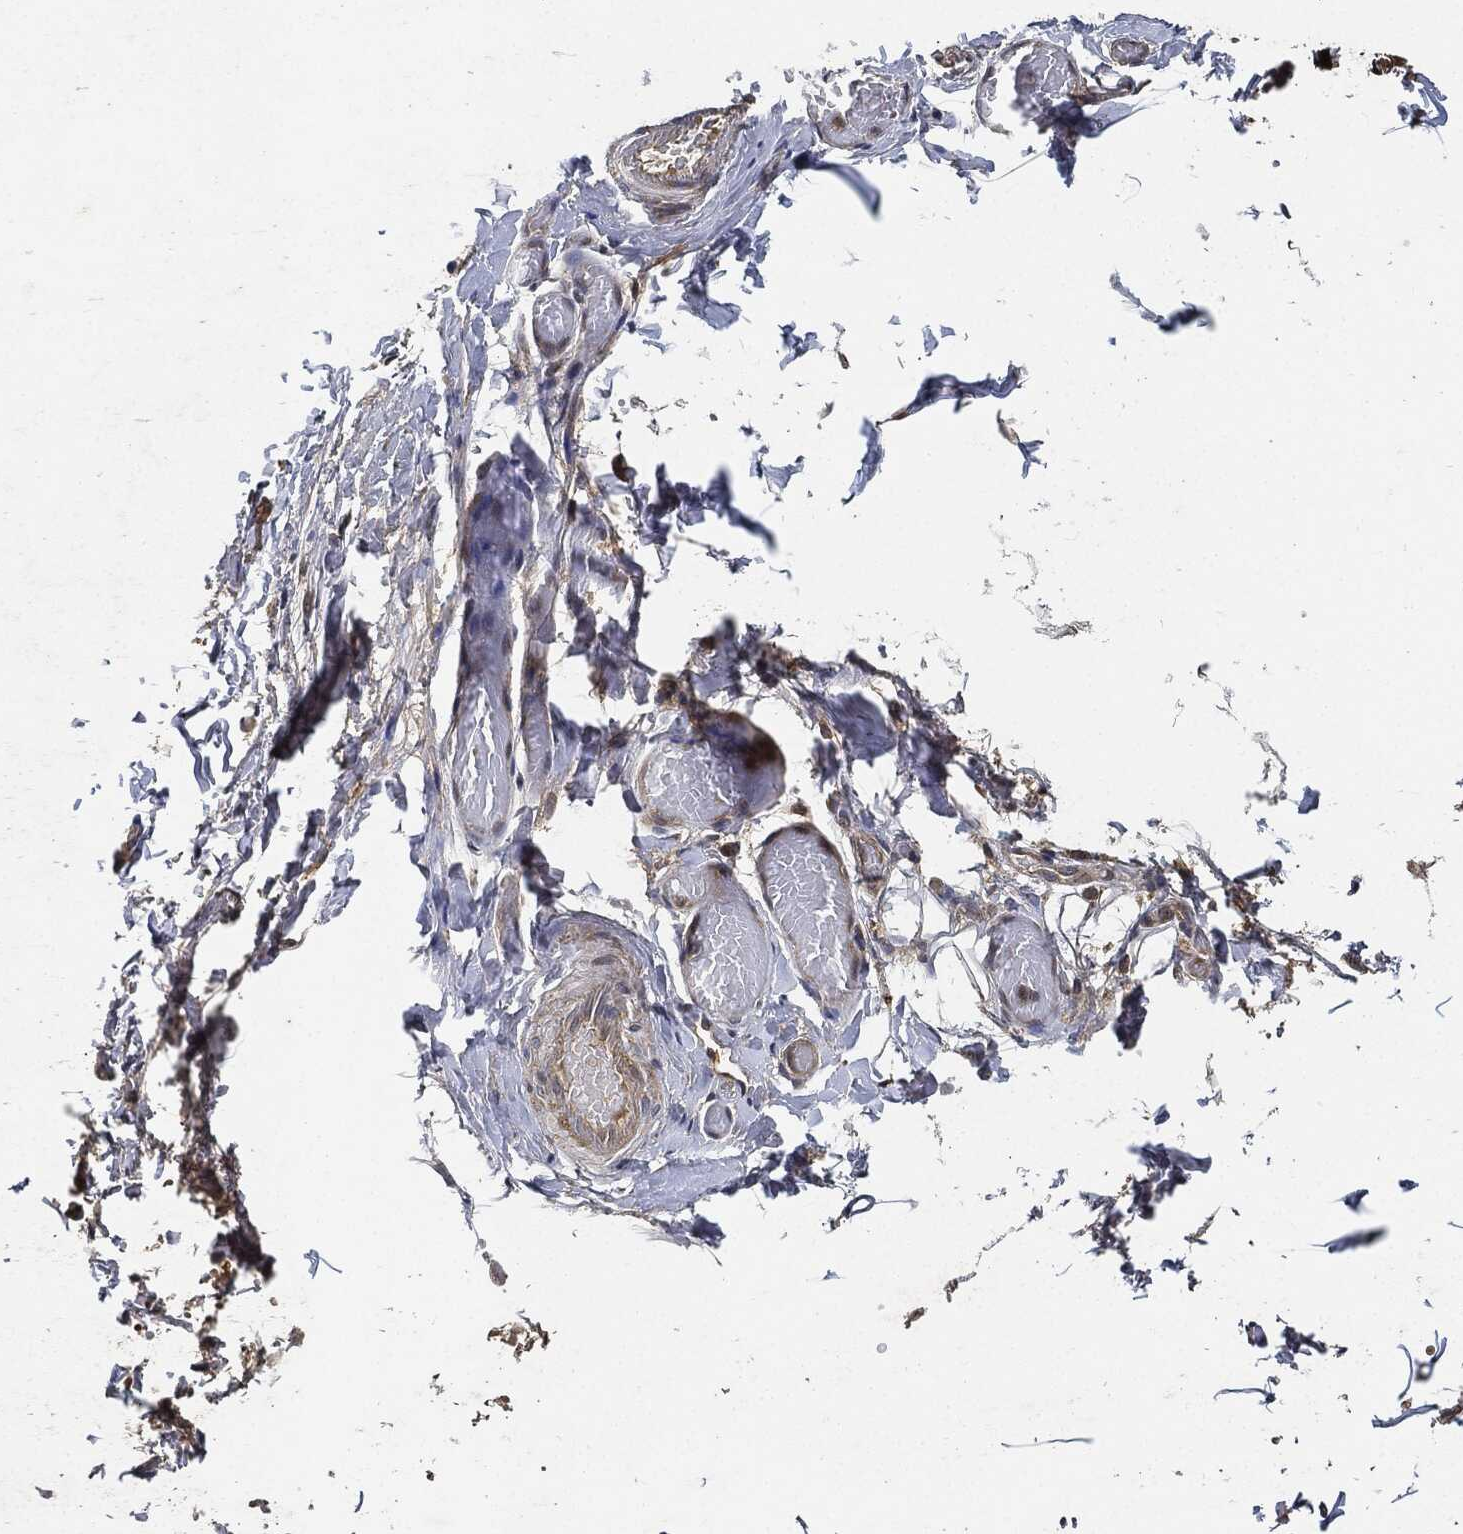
{"staining": {"intensity": "strong", "quantity": "25%-75%", "location": "cytoplasmic/membranous,nuclear"}, "tissue": "salivary gland", "cell_type": "Glandular cells", "image_type": "normal", "snomed": [{"axis": "morphology", "description": "Normal tissue, NOS"}, {"axis": "topography", "description": "Salivary gland"}, {"axis": "topography", "description": "Peripheral nerve tissue"}], "caption": "High-magnification brightfield microscopy of normal salivary gland stained with DAB (brown) and counterstained with hematoxylin (blue). glandular cells exhibit strong cytoplasmic/membranous,nuclear staining is present in about25%-75% of cells. The protein is stained brown, and the nuclei are stained in blue (DAB IHC with brightfield microscopy, high magnification).", "gene": "MLST8", "patient": {"sex": "male", "age": 71}}